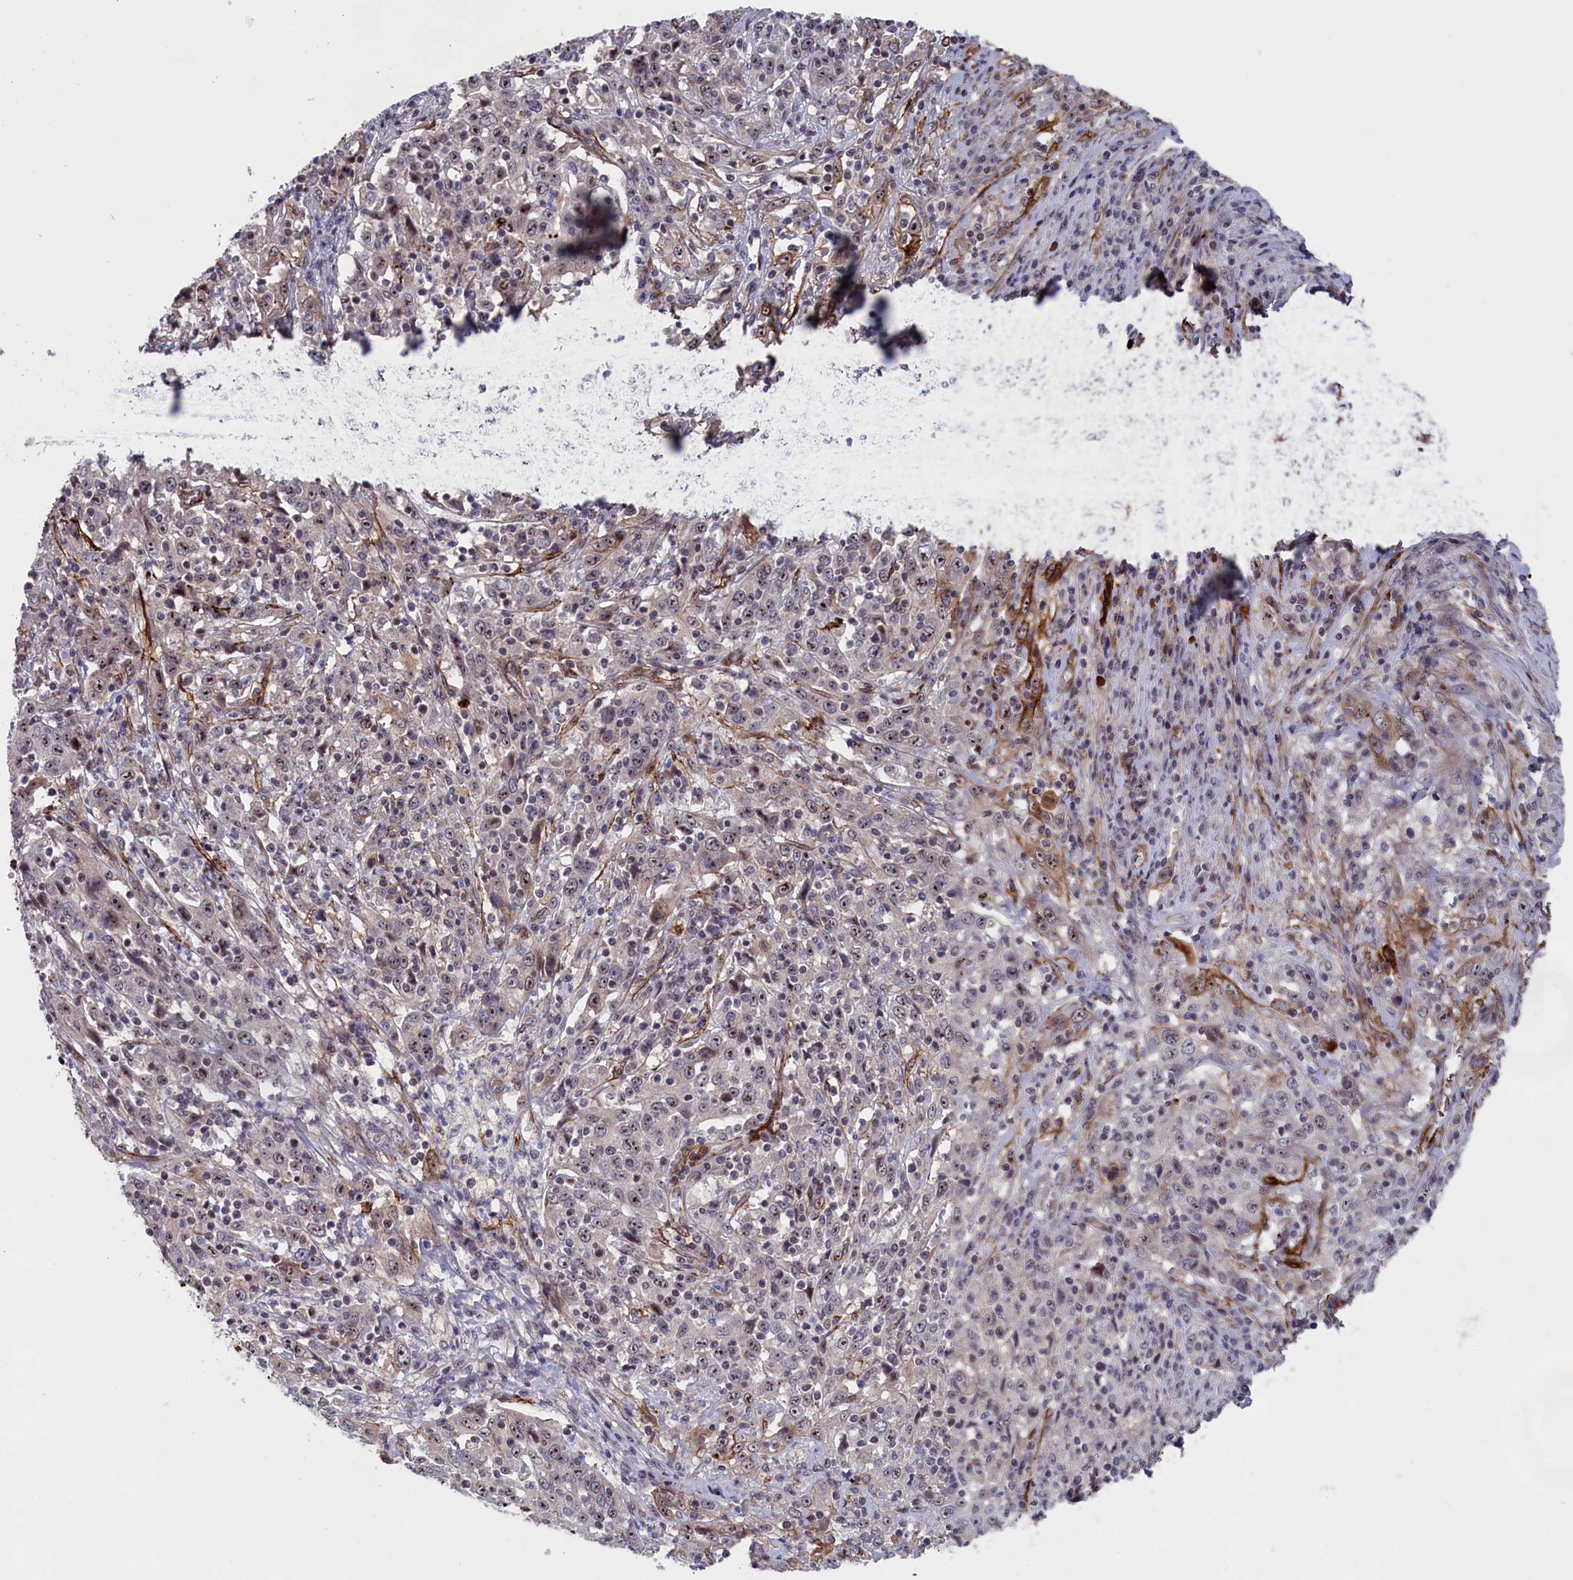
{"staining": {"intensity": "moderate", "quantity": "25%-75%", "location": "nuclear"}, "tissue": "cervical cancer", "cell_type": "Tumor cells", "image_type": "cancer", "snomed": [{"axis": "morphology", "description": "Squamous cell carcinoma, NOS"}, {"axis": "topography", "description": "Cervix"}], "caption": "A micrograph of human cervical cancer (squamous cell carcinoma) stained for a protein shows moderate nuclear brown staining in tumor cells. (DAB IHC, brown staining for protein, blue staining for nuclei).", "gene": "PPAN", "patient": {"sex": "female", "age": 46}}